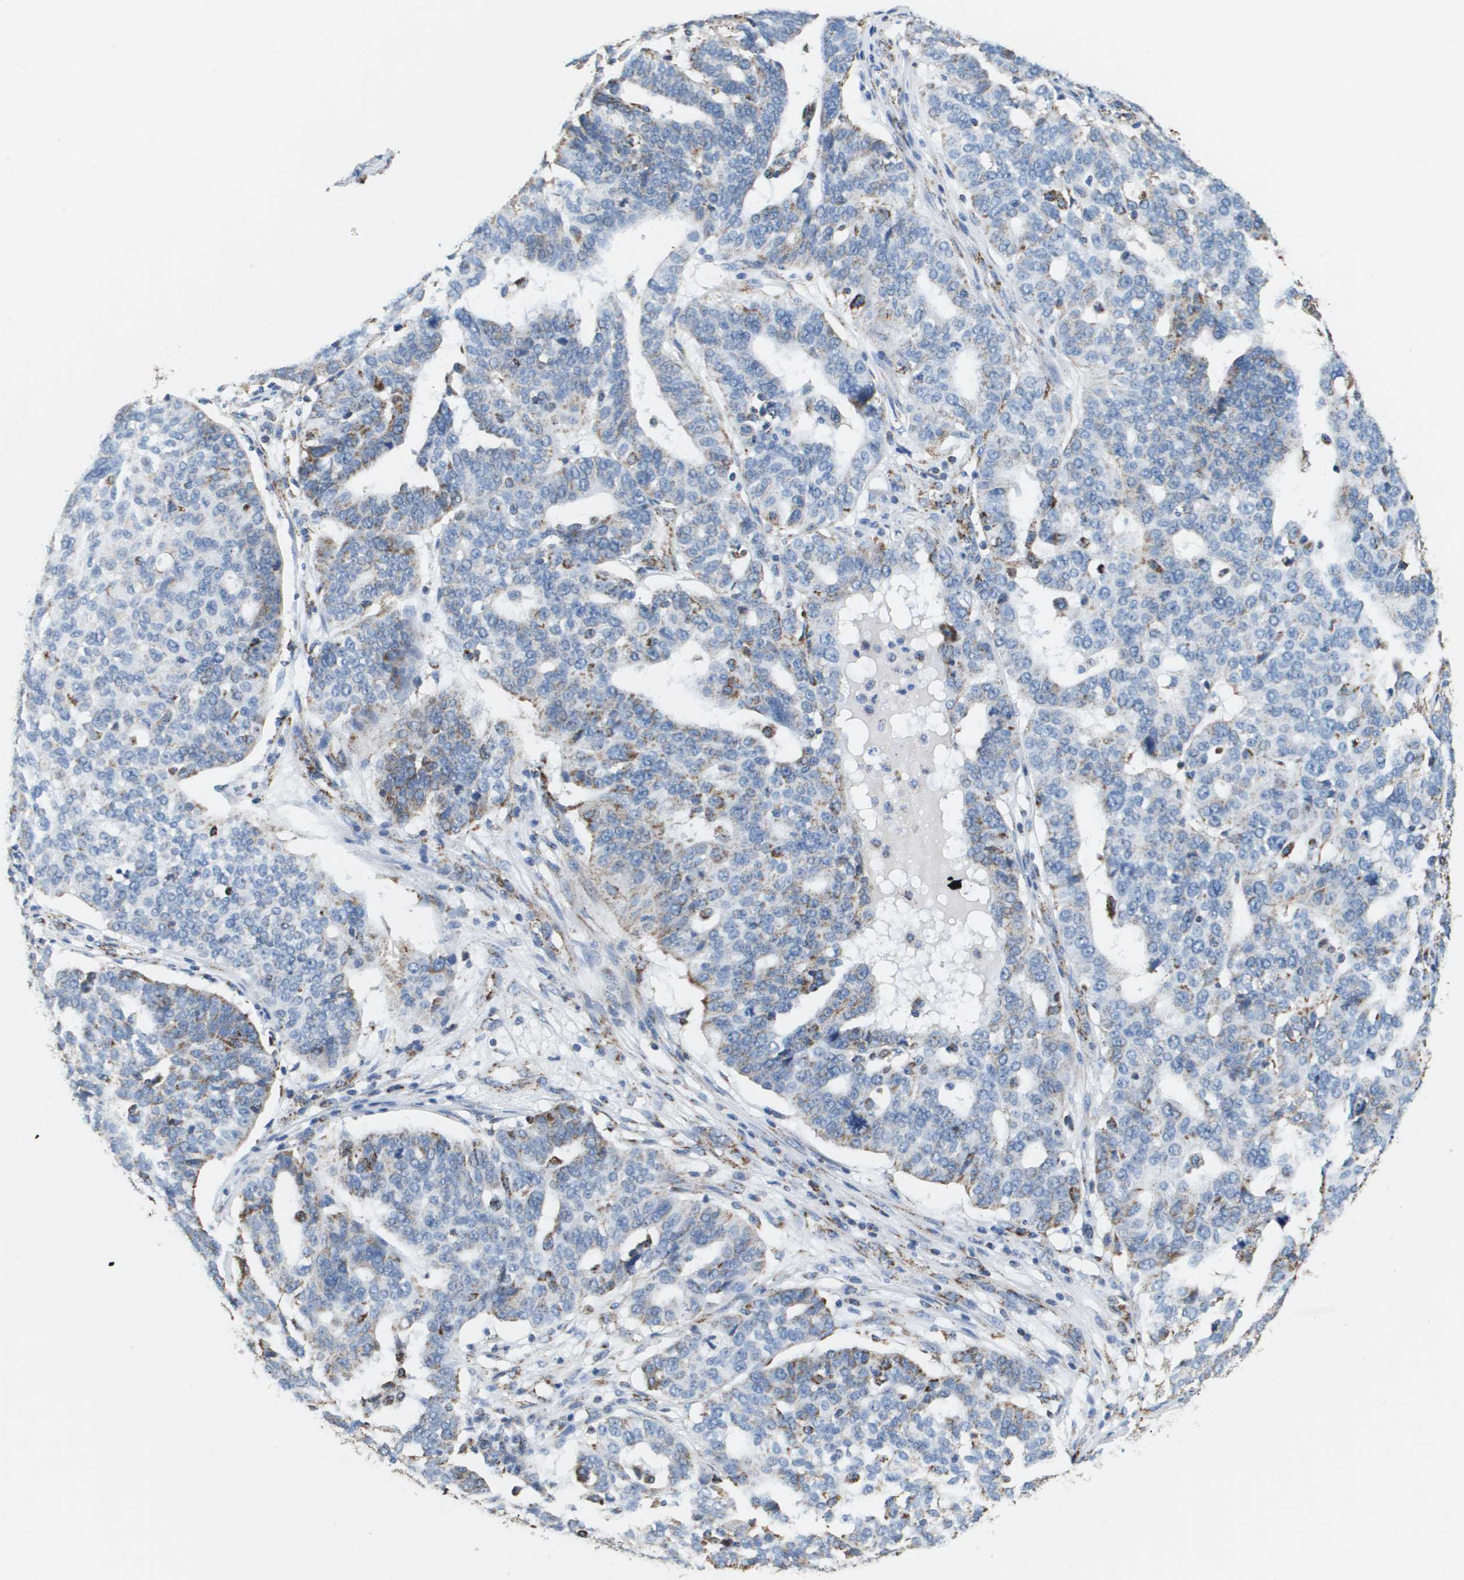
{"staining": {"intensity": "negative", "quantity": "none", "location": "none"}, "tissue": "ovarian cancer", "cell_type": "Tumor cells", "image_type": "cancer", "snomed": [{"axis": "morphology", "description": "Cystadenocarcinoma, serous, NOS"}, {"axis": "topography", "description": "Ovary"}], "caption": "The micrograph exhibits no significant positivity in tumor cells of ovarian serous cystadenocarcinoma. The staining is performed using DAB (3,3'-diaminobenzidine) brown chromogen with nuclei counter-stained in using hematoxylin.", "gene": "ATP5F1B", "patient": {"sex": "female", "age": 59}}